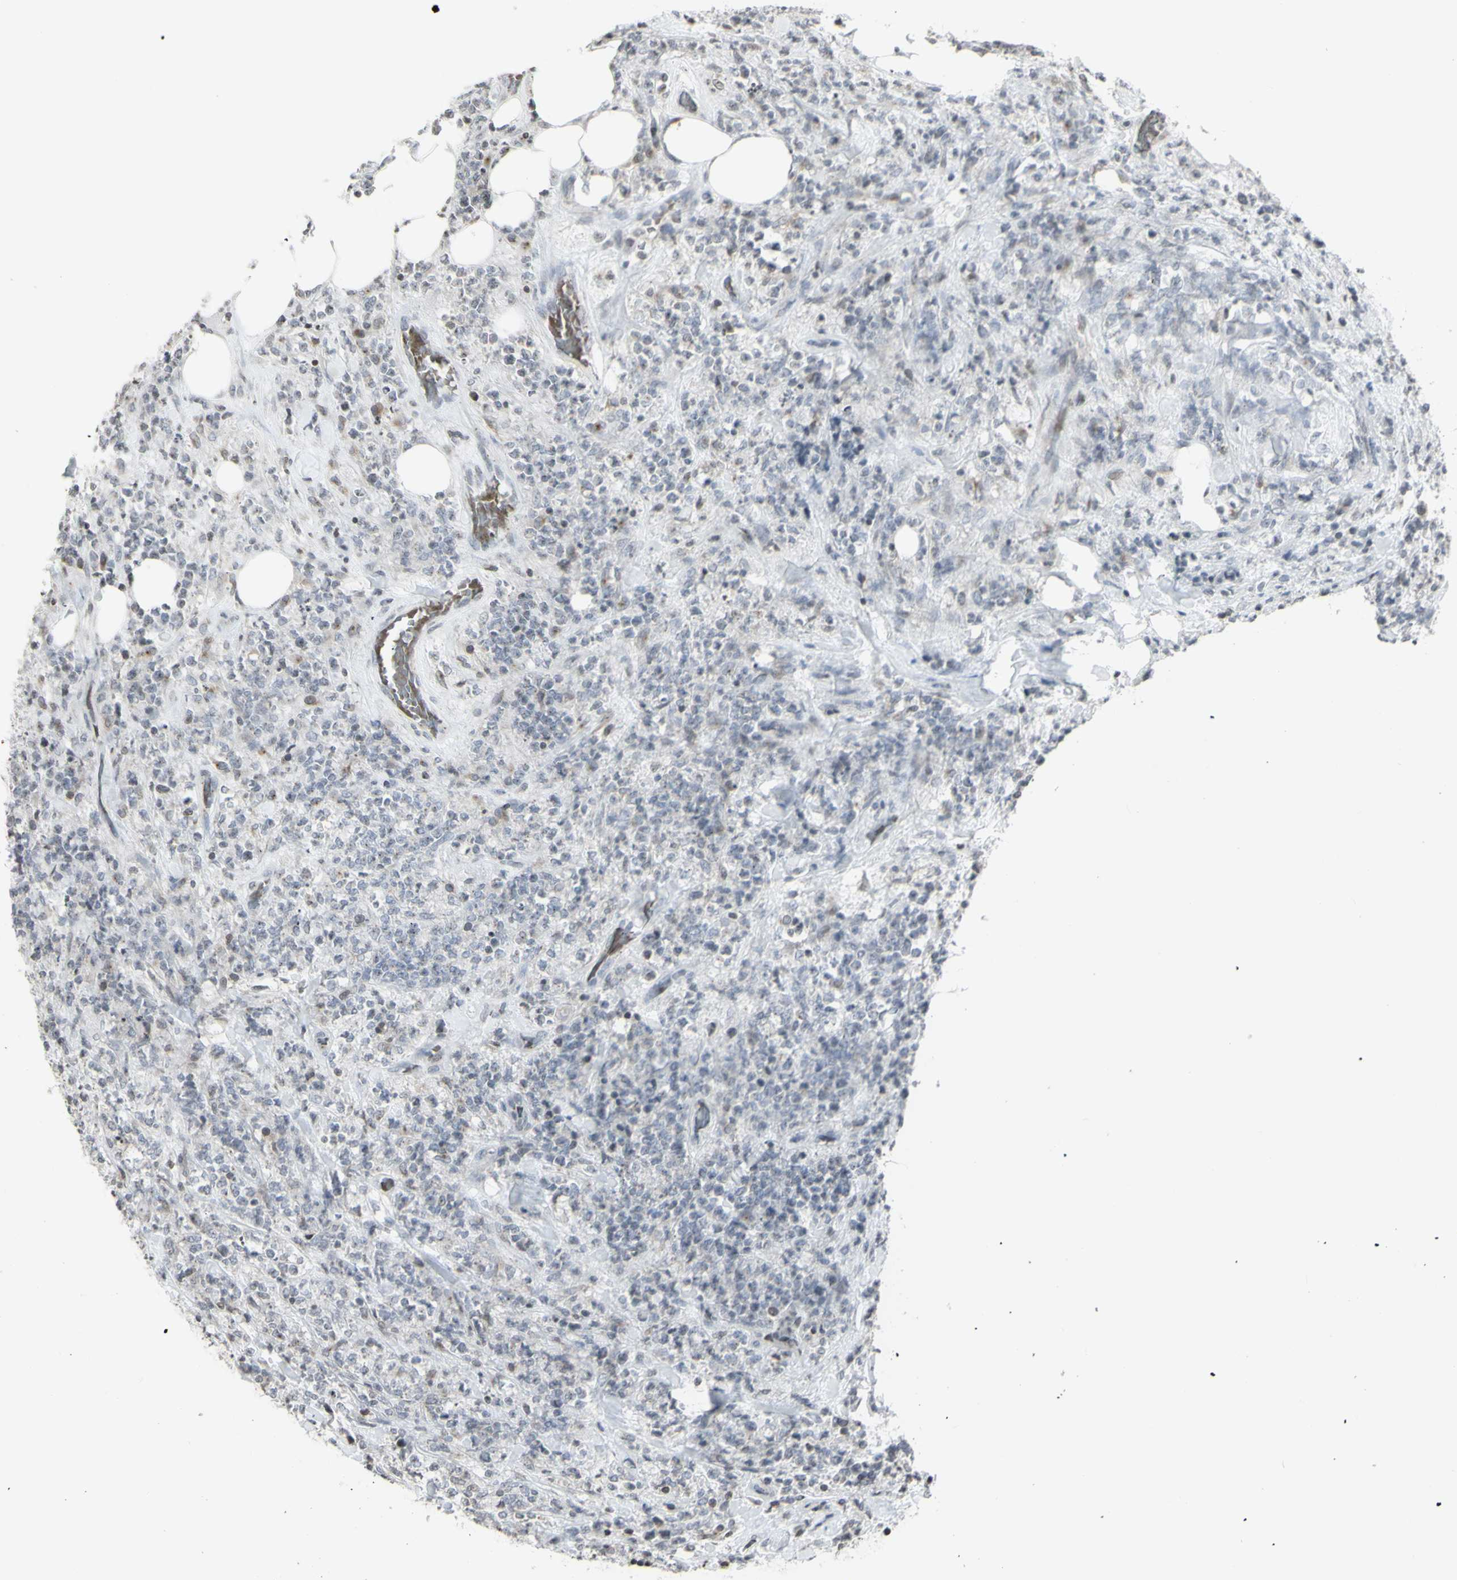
{"staining": {"intensity": "negative", "quantity": "none", "location": "none"}, "tissue": "lymphoma", "cell_type": "Tumor cells", "image_type": "cancer", "snomed": [{"axis": "morphology", "description": "Malignant lymphoma, non-Hodgkin's type, High grade"}, {"axis": "topography", "description": "Soft tissue"}], "caption": "Micrograph shows no protein positivity in tumor cells of lymphoma tissue.", "gene": "MUC5AC", "patient": {"sex": "male", "age": 18}}